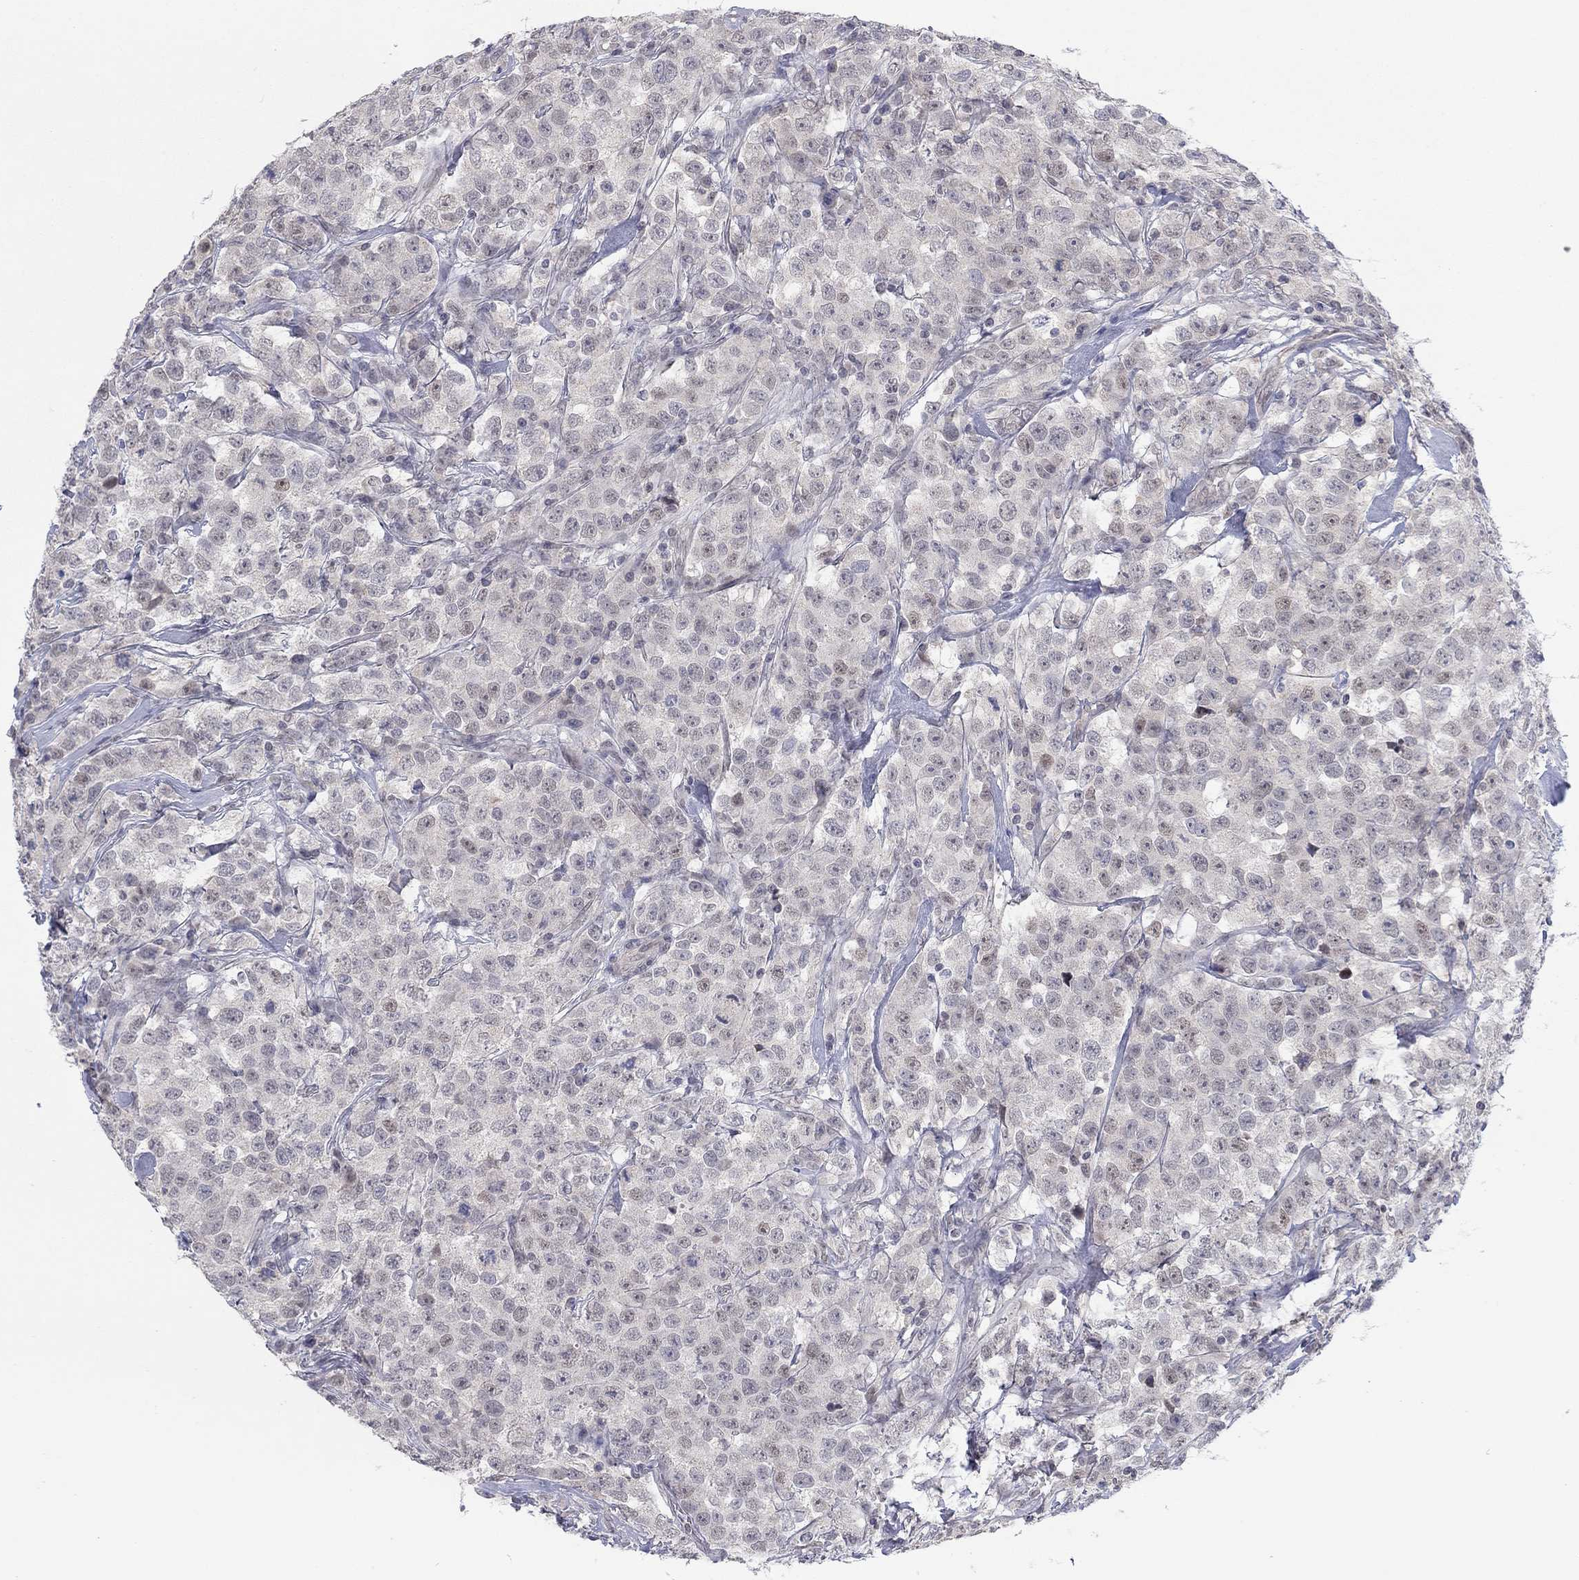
{"staining": {"intensity": "negative", "quantity": "none", "location": "none"}, "tissue": "testis cancer", "cell_type": "Tumor cells", "image_type": "cancer", "snomed": [{"axis": "morphology", "description": "Seminoma, NOS"}, {"axis": "topography", "description": "Testis"}], "caption": "The photomicrograph demonstrates no significant positivity in tumor cells of testis cancer.", "gene": "SLC22A2", "patient": {"sex": "male", "age": 59}}